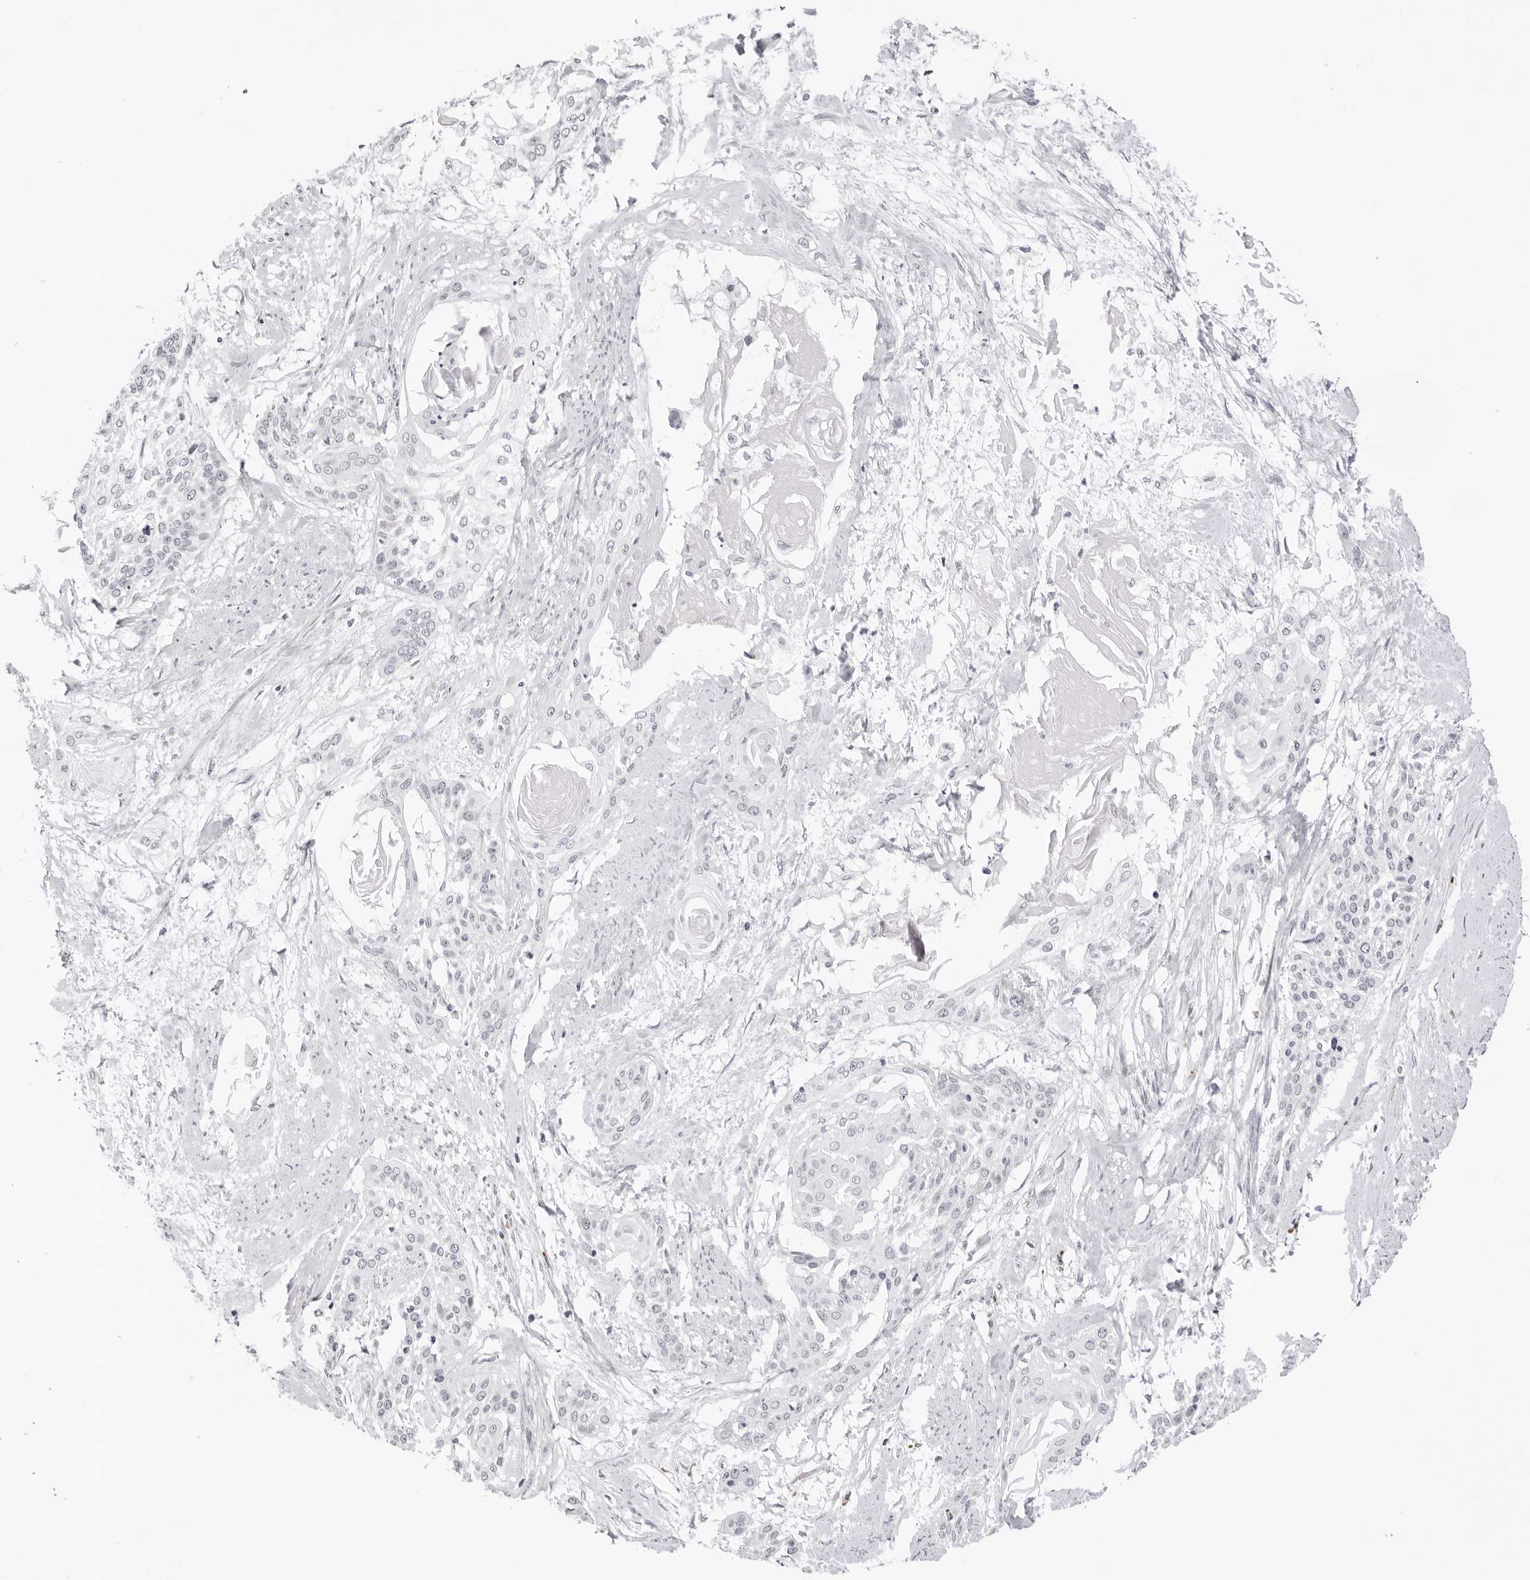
{"staining": {"intensity": "negative", "quantity": "none", "location": "none"}, "tissue": "cervical cancer", "cell_type": "Tumor cells", "image_type": "cancer", "snomed": [{"axis": "morphology", "description": "Squamous cell carcinoma, NOS"}, {"axis": "topography", "description": "Cervix"}], "caption": "Immunohistochemical staining of human cervical cancer (squamous cell carcinoma) displays no significant positivity in tumor cells.", "gene": "IL17RA", "patient": {"sex": "female", "age": 57}}